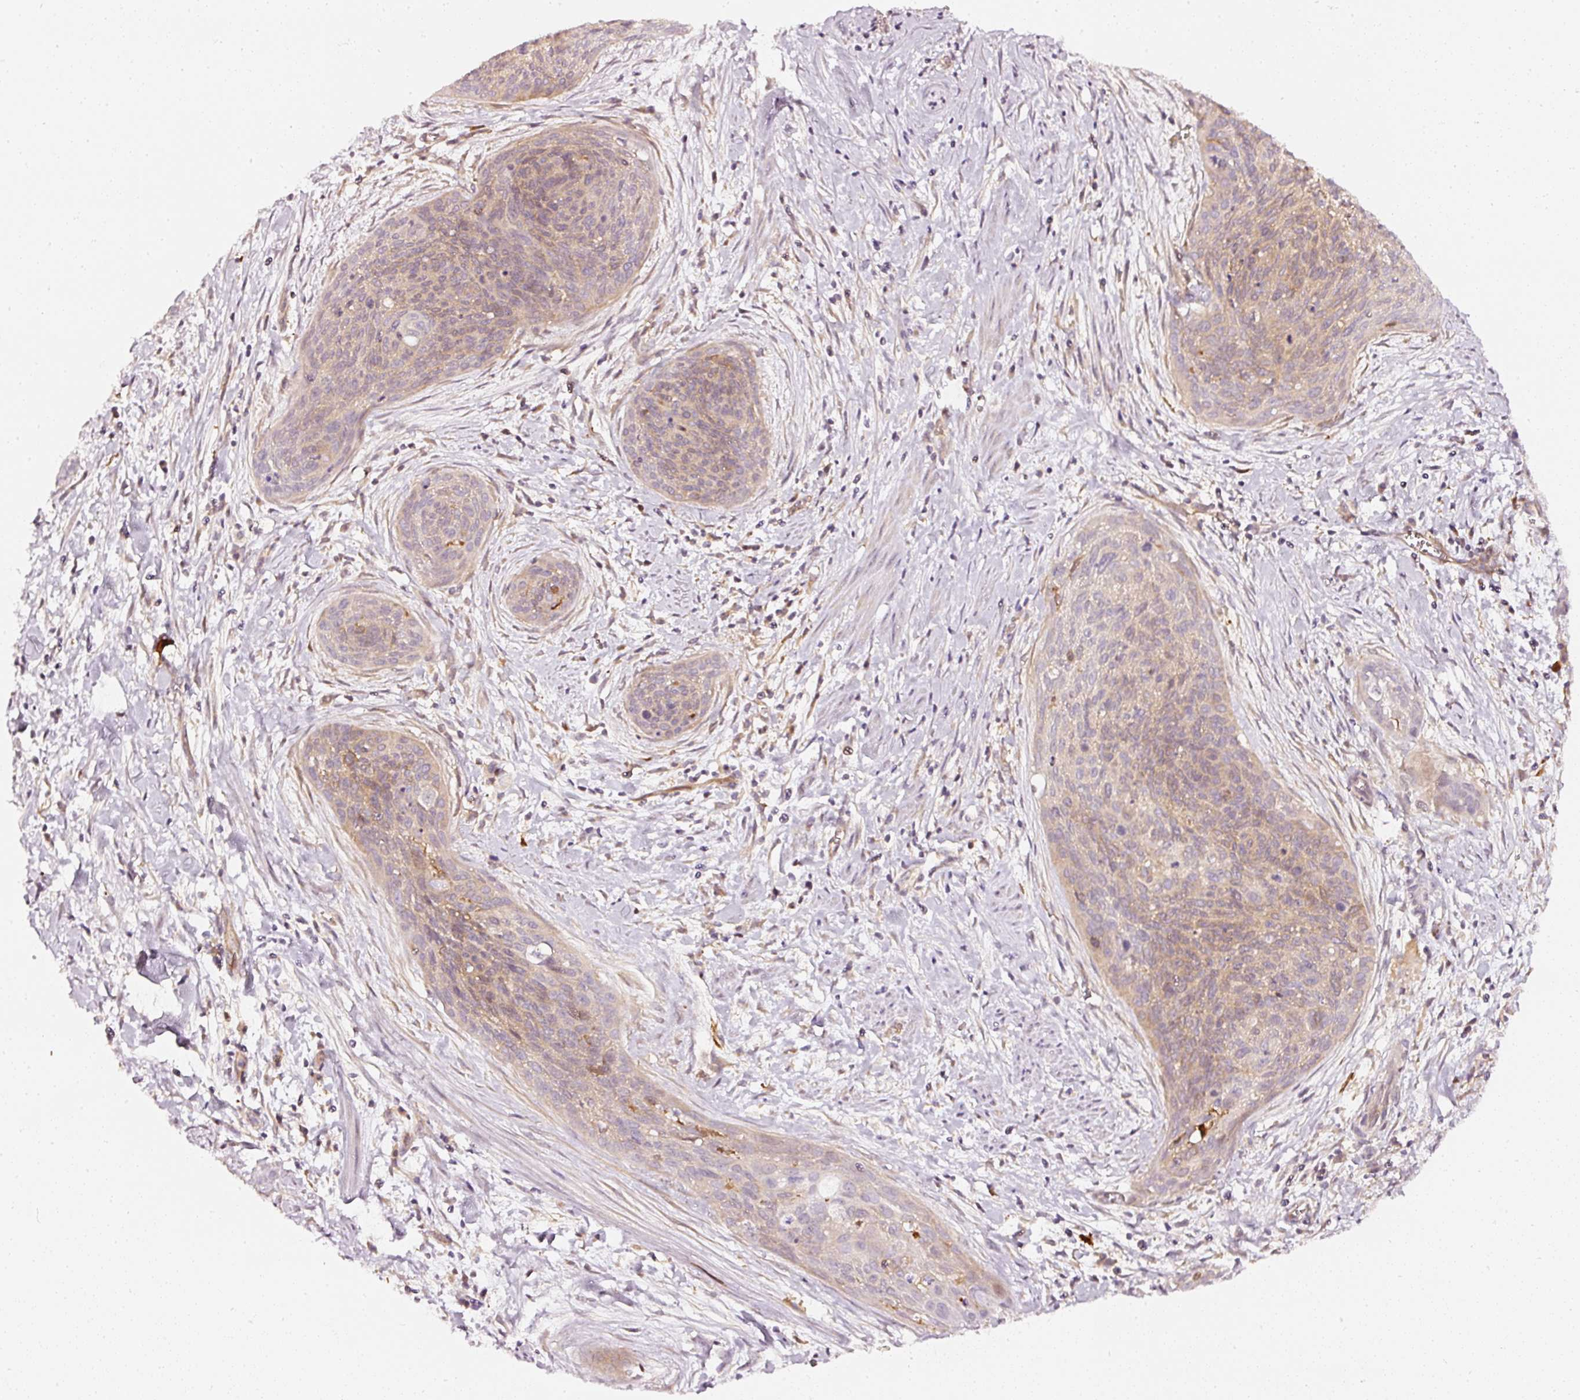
{"staining": {"intensity": "moderate", "quantity": "<25%", "location": "cytoplasmic/membranous,nuclear"}, "tissue": "cervical cancer", "cell_type": "Tumor cells", "image_type": "cancer", "snomed": [{"axis": "morphology", "description": "Squamous cell carcinoma, NOS"}, {"axis": "topography", "description": "Cervix"}], "caption": "Squamous cell carcinoma (cervical) stained with IHC displays moderate cytoplasmic/membranous and nuclear expression in approximately <25% of tumor cells. (Brightfield microscopy of DAB IHC at high magnification).", "gene": "ASMTL", "patient": {"sex": "female", "age": 55}}